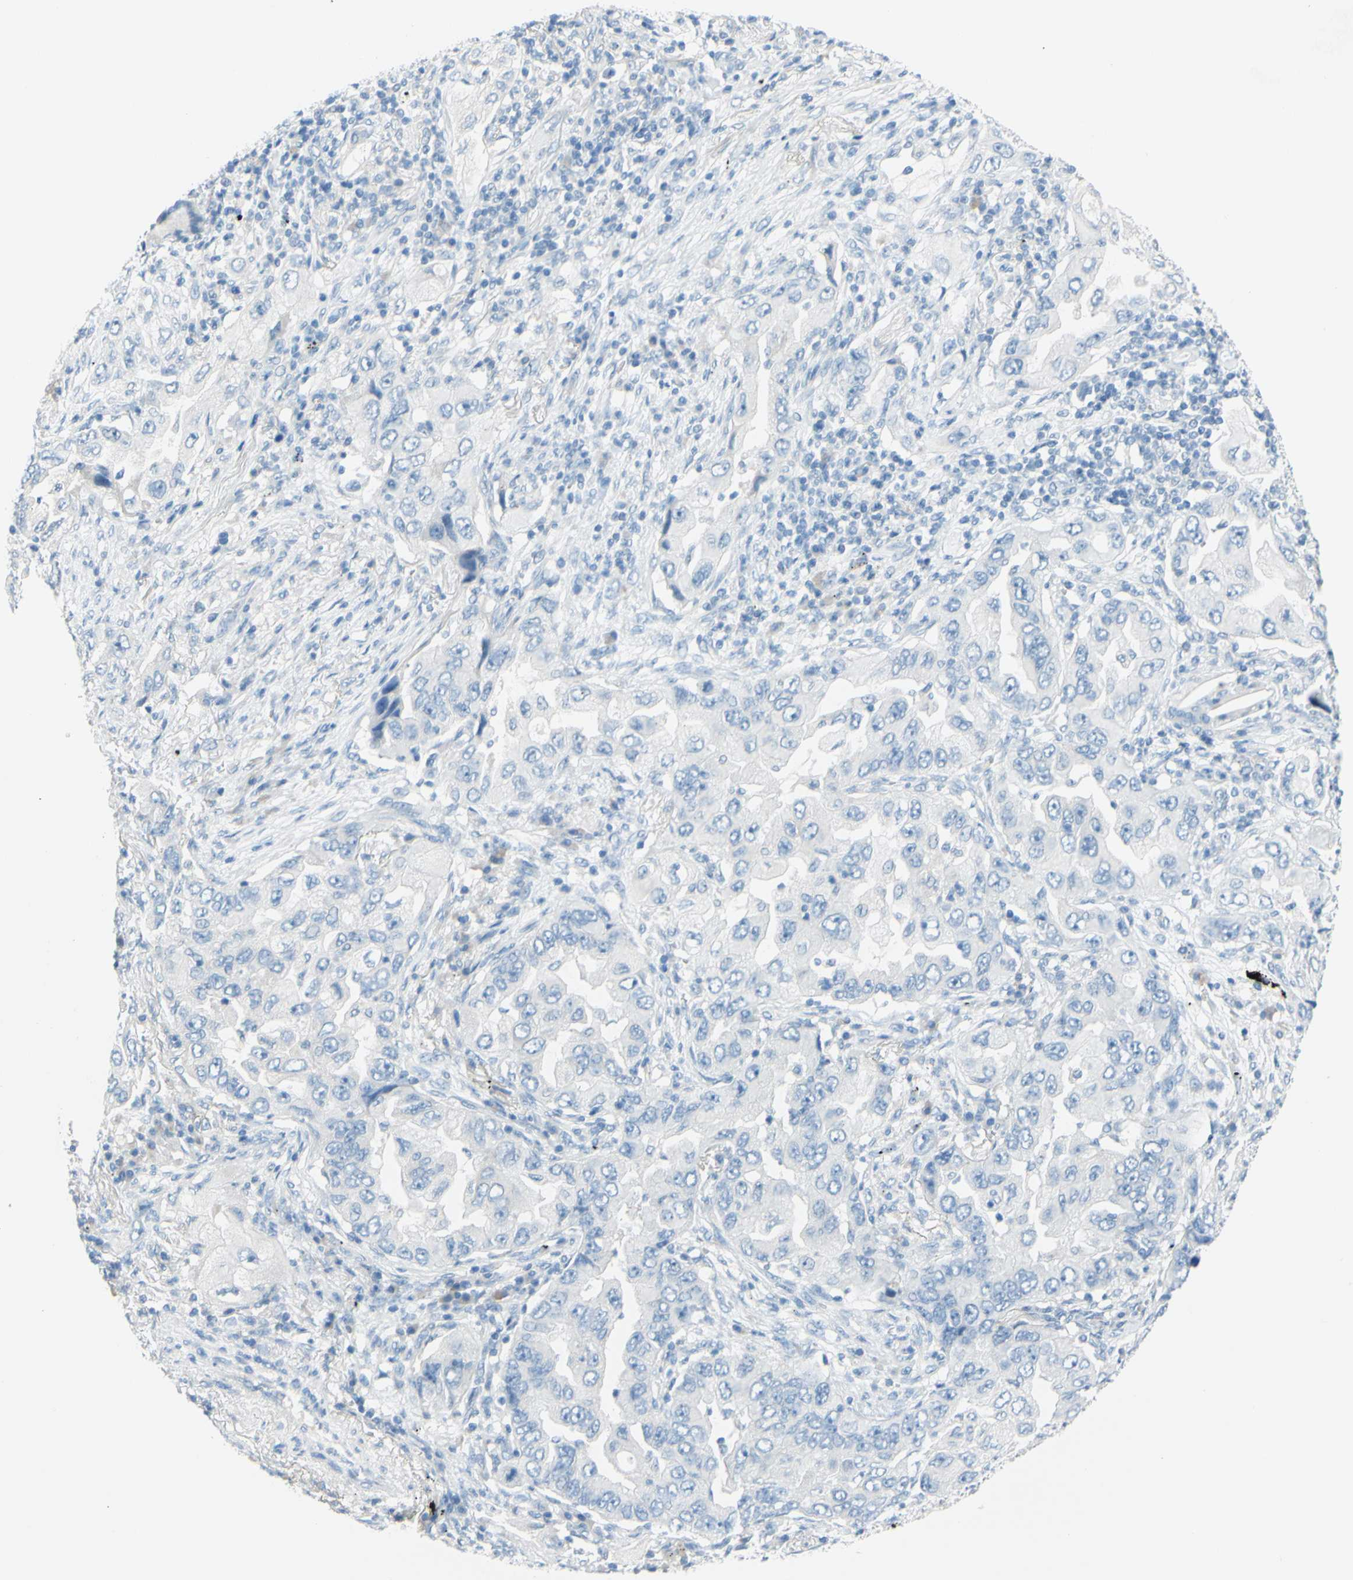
{"staining": {"intensity": "negative", "quantity": "none", "location": "none"}, "tissue": "lung cancer", "cell_type": "Tumor cells", "image_type": "cancer", "snomed": [{"axis": "morphology", "description": "Adenocarcinoma, NOS"}, {"axis": "topography", "description": "Lung"}], "caption": "Immunohistochemistry (IHC) photomicrograph of neoplastic tissue: human lung cancer (adenocarcinoma) stained with DAB (3,3'-diaminobenzidine) demonstrates no significant protein positivity in tumor cells.", "gene": "DCT", "patient": {"sex": "female", "age": 65}}